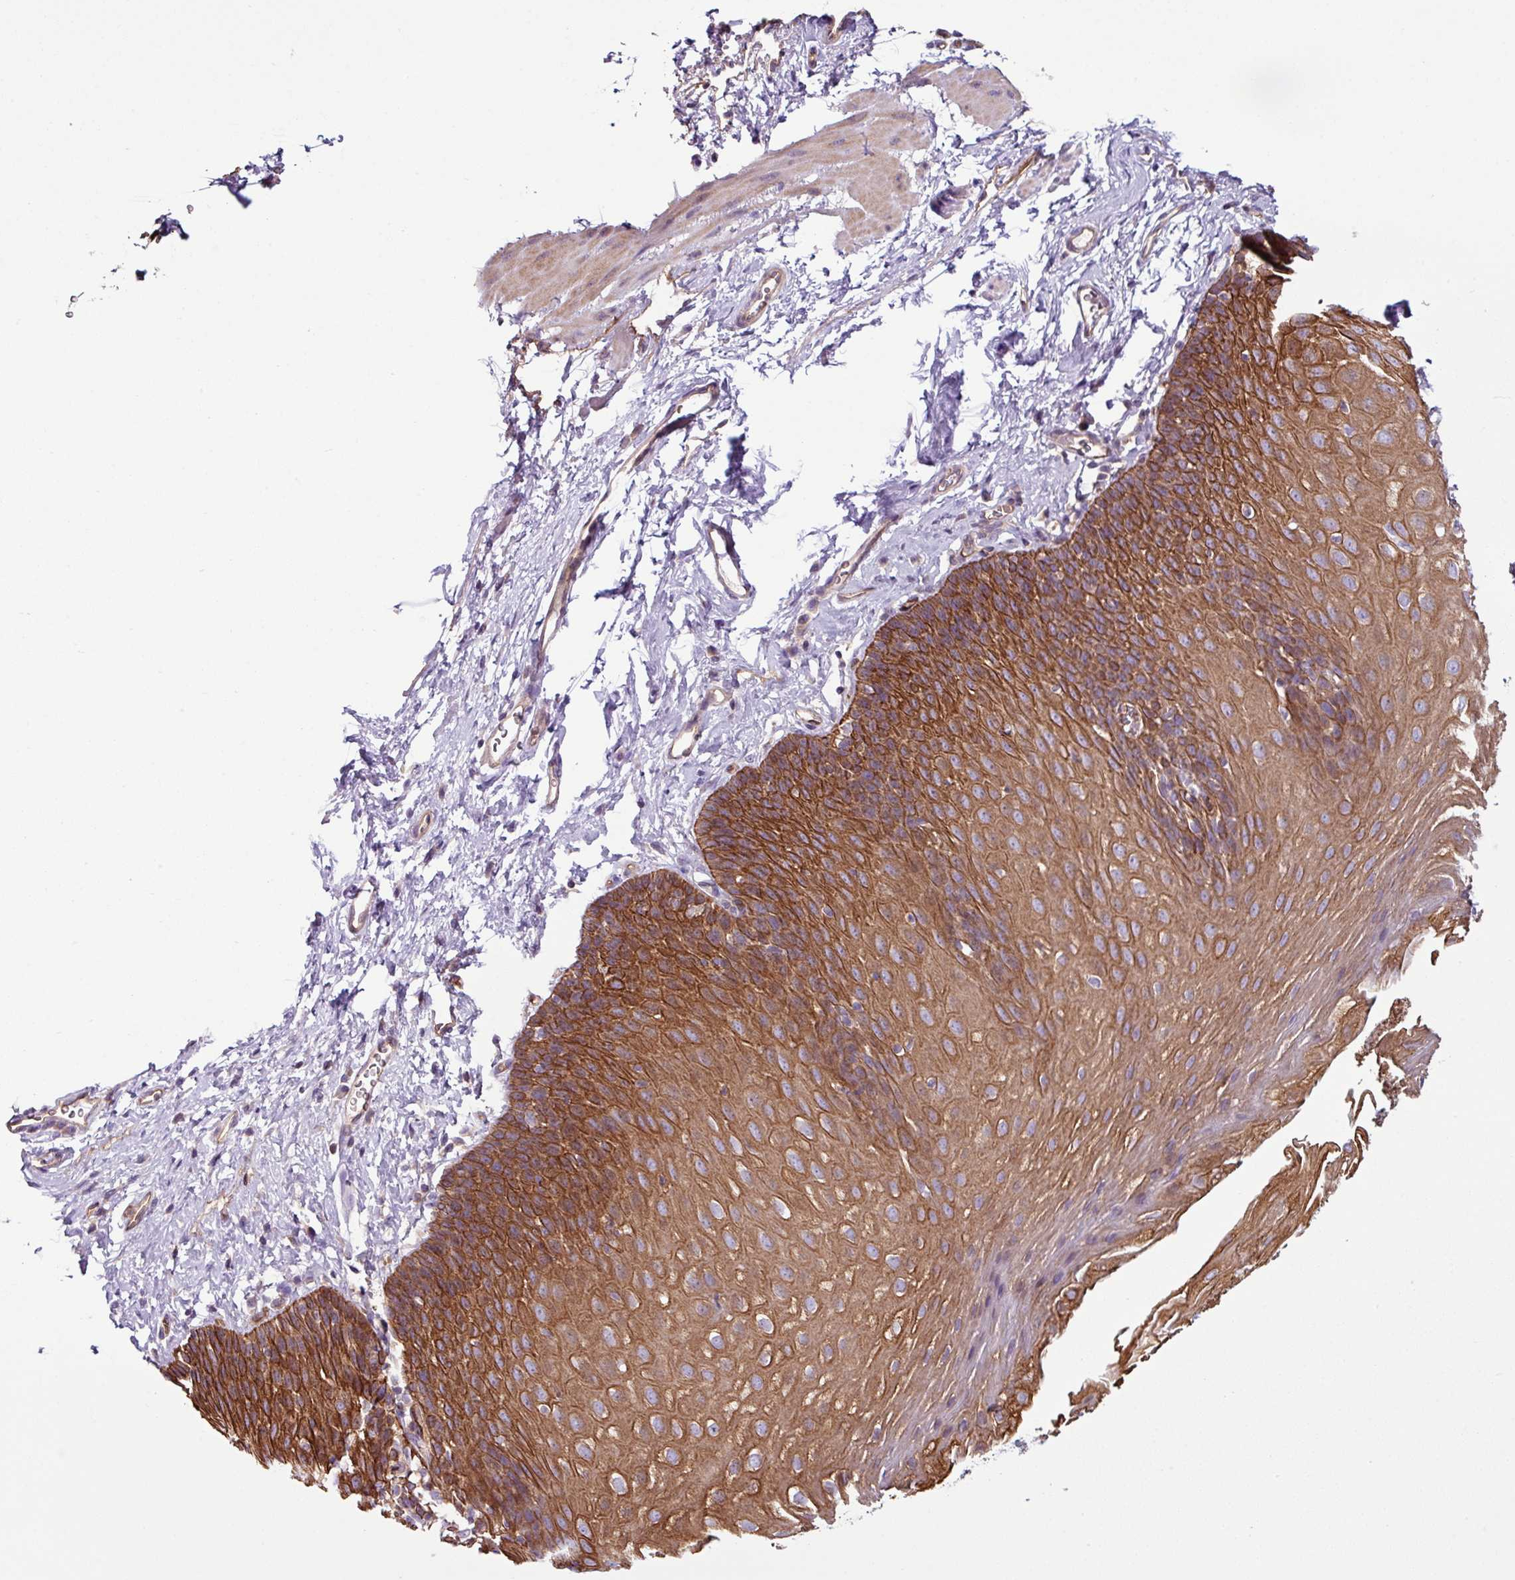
{"staining": {"intensity": "strong", "quantity": ">75%", "location": "cytoplasmic/membranous"}, "tissue": "esophagus", "cell_type": "Squamous epithelial cells", "image_type": "normal", "snomed": [{"axis": "morphology", "description": "Normal tissue, NOS"}, {"axis": "topography", "description": "Esophagus"}], "caption": "Normal esophagus was stained to show a protein in brown. There is high levels of strong cytoplasmic/membranous staining in approximately >75% of squamous epithelial cells.", "gene": "ZNF106", "patient": {"sex": "female", "age": 61}}